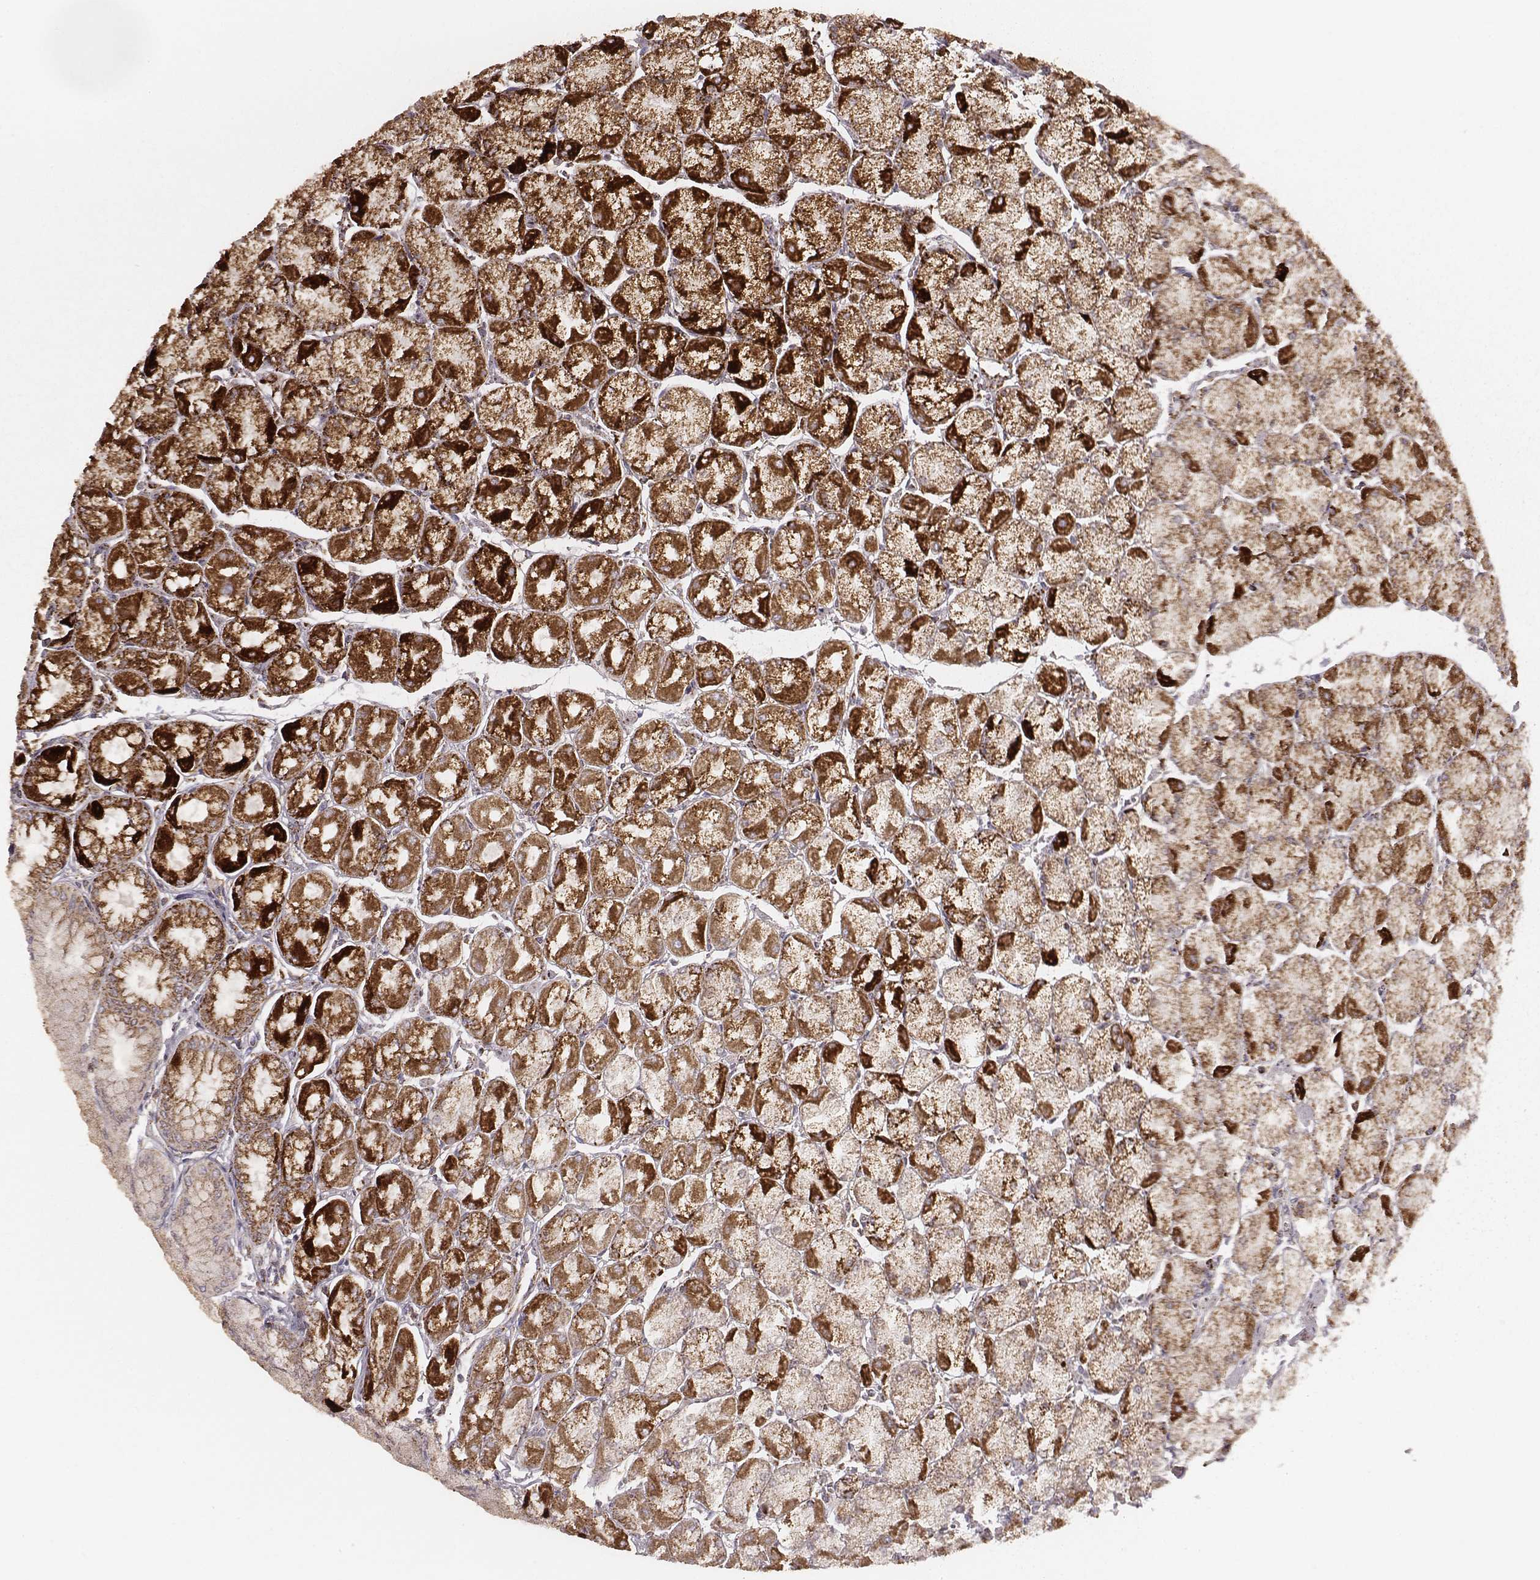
{"staining": {"intensity": "strong", "quantity": ">75%", "location": "cytoplasmic/membranous"}, "tissue": "stomach", "cell_type": "Glandular cells", "image_type": "normal", "snomed": [{"axis": "morphology", "description": "Normal tissue, NOS"}, {"axis": "topography", "description": "Stomach, upper"}], "caption": "A brown stain highlights strong cytoplasmic/membranous staining of a protein in glandular cells of normal human stomach.", "gene": "TUFM", "patient": {"sex": "male", "age": 60}}